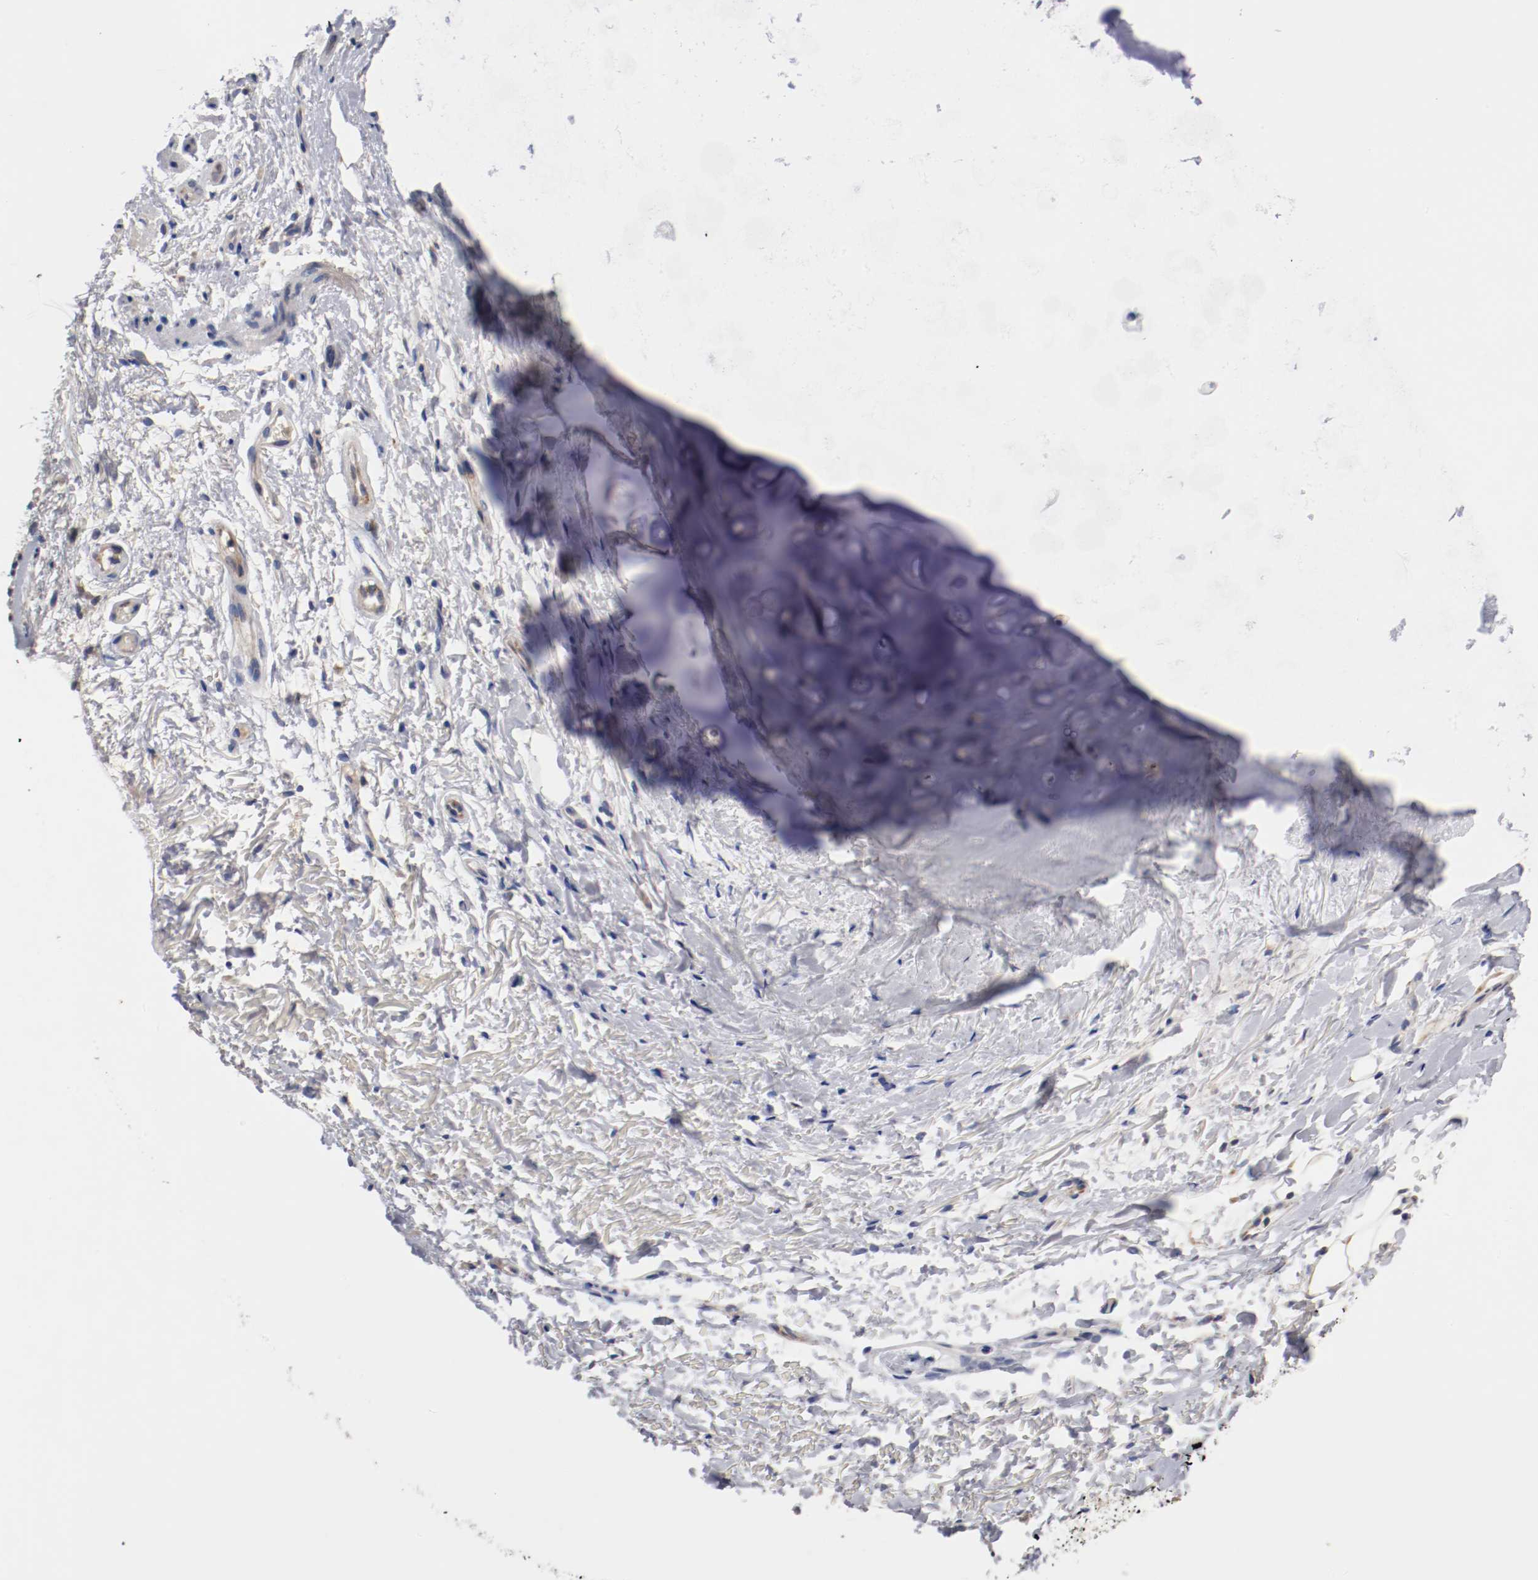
{"staining": {"intensity": "negative", "quantity": "none", "location": "none"}, "tissue": "adipose tissue", "cell_type": "Adipocytes", "image_type": "normal", "snomed": [{"axis": "morphology", "description": "Normal tissue, NOS"}, {"axis": "topography", "description": "Cartilage tissue"}, {"axis": "topography", "description": "Bronchus"}], "caption": "IHC of unremarkable adipose tissue demonstrates no positivity in adipocytes.", "gene": "PCSK6", "patient": {"sex": "female", "age": 73}}